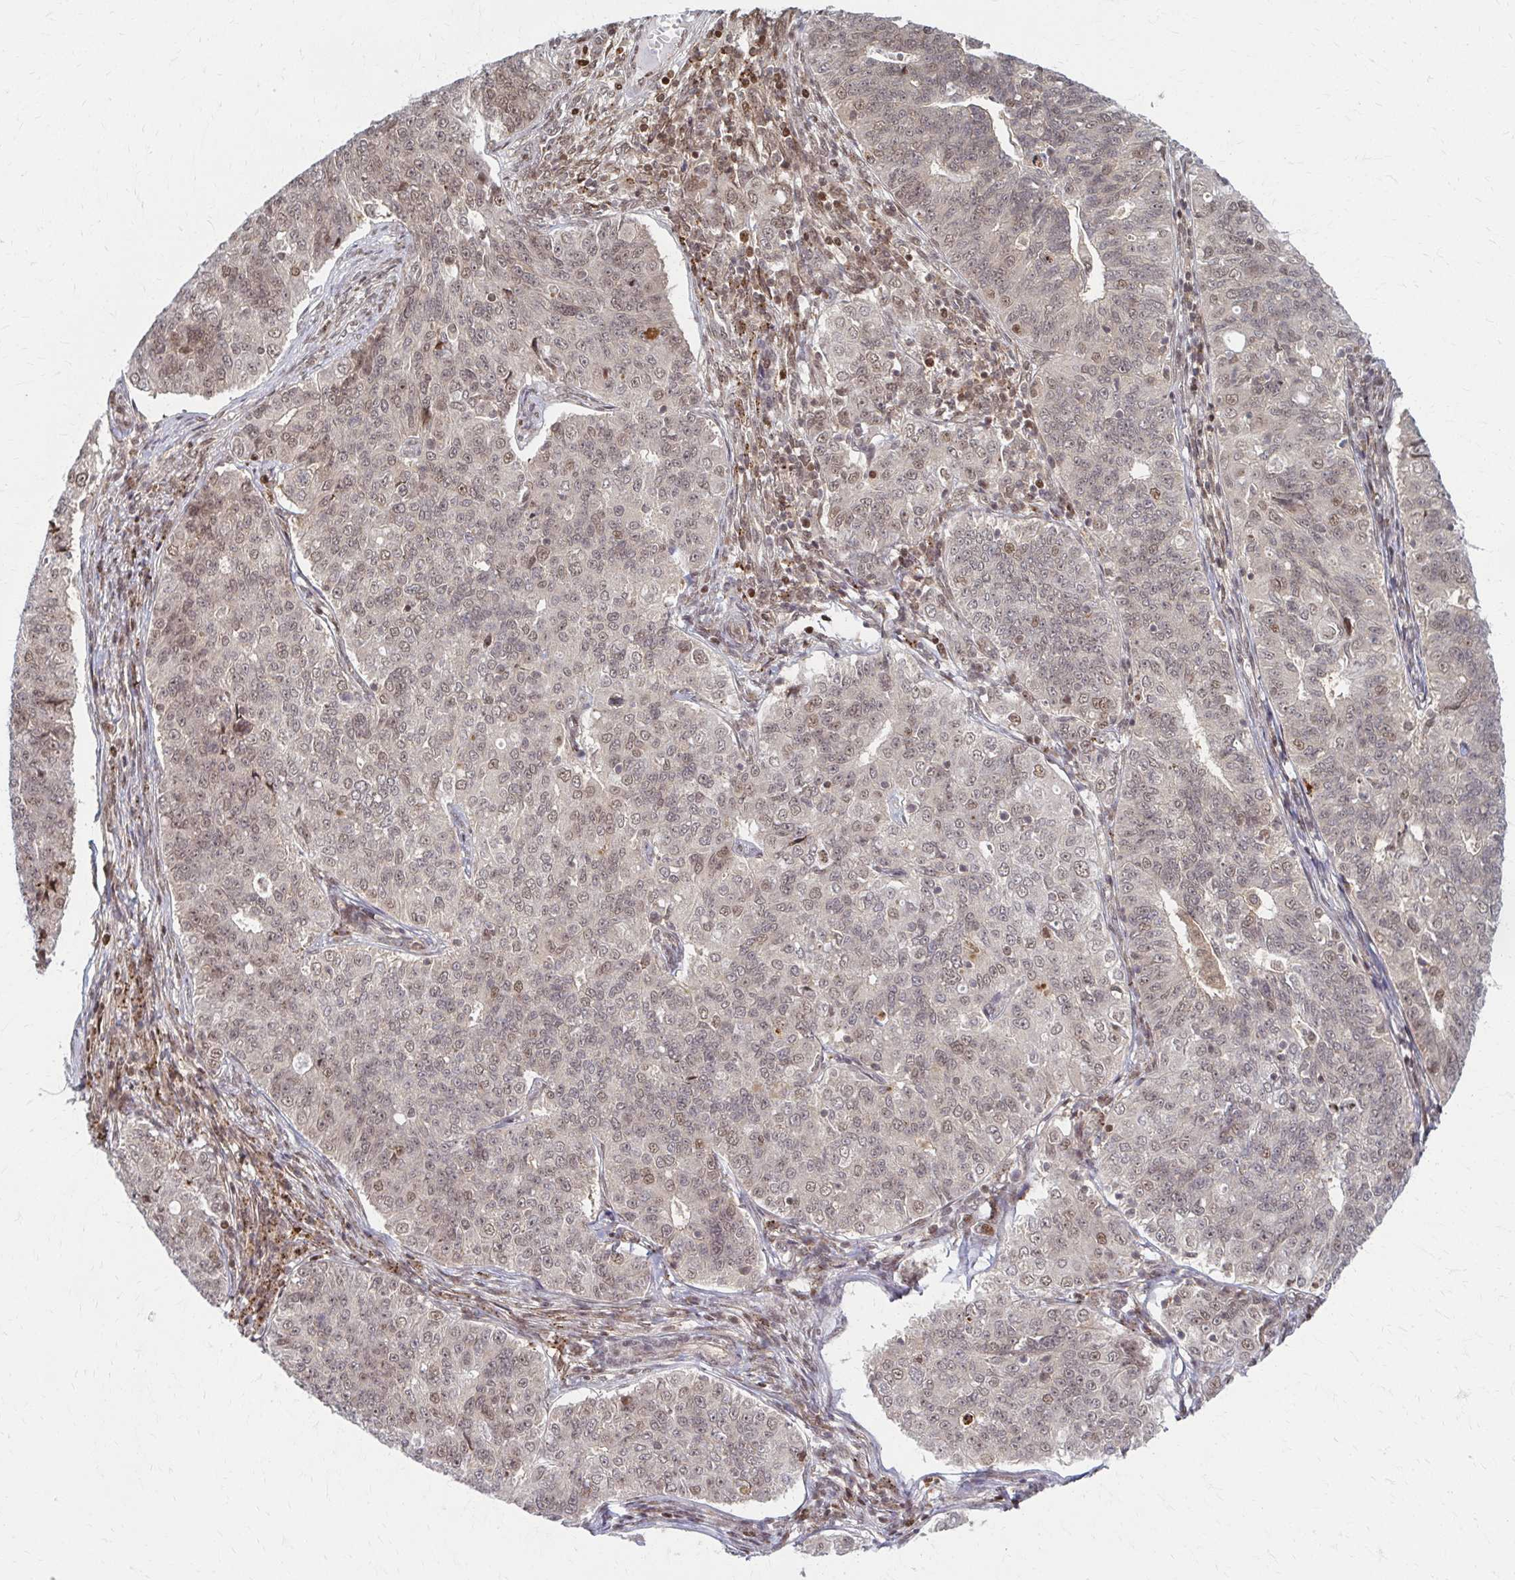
{"staining": {"intensity": "weak", "quantity": "25%-75%", "location": "nuclear"}, "tissue": "endometrial cancer", "cell_type": "Tumor cells", "image_type": "cancer", "snomed": [{"axis": "morphology", "description": "Adenocarcinoma, NOS"}, {"axis": "topography", "description": "Endometrium"}], "caption": "Weak nuclear staining for a protein is appreciated in approximately 25%-75% of tumor cells of endometrial adenocarcinoma using immunohistochemistry (IHC).", "gene": "PSMD7", "patient": {"sex": "female", "age": 43}}